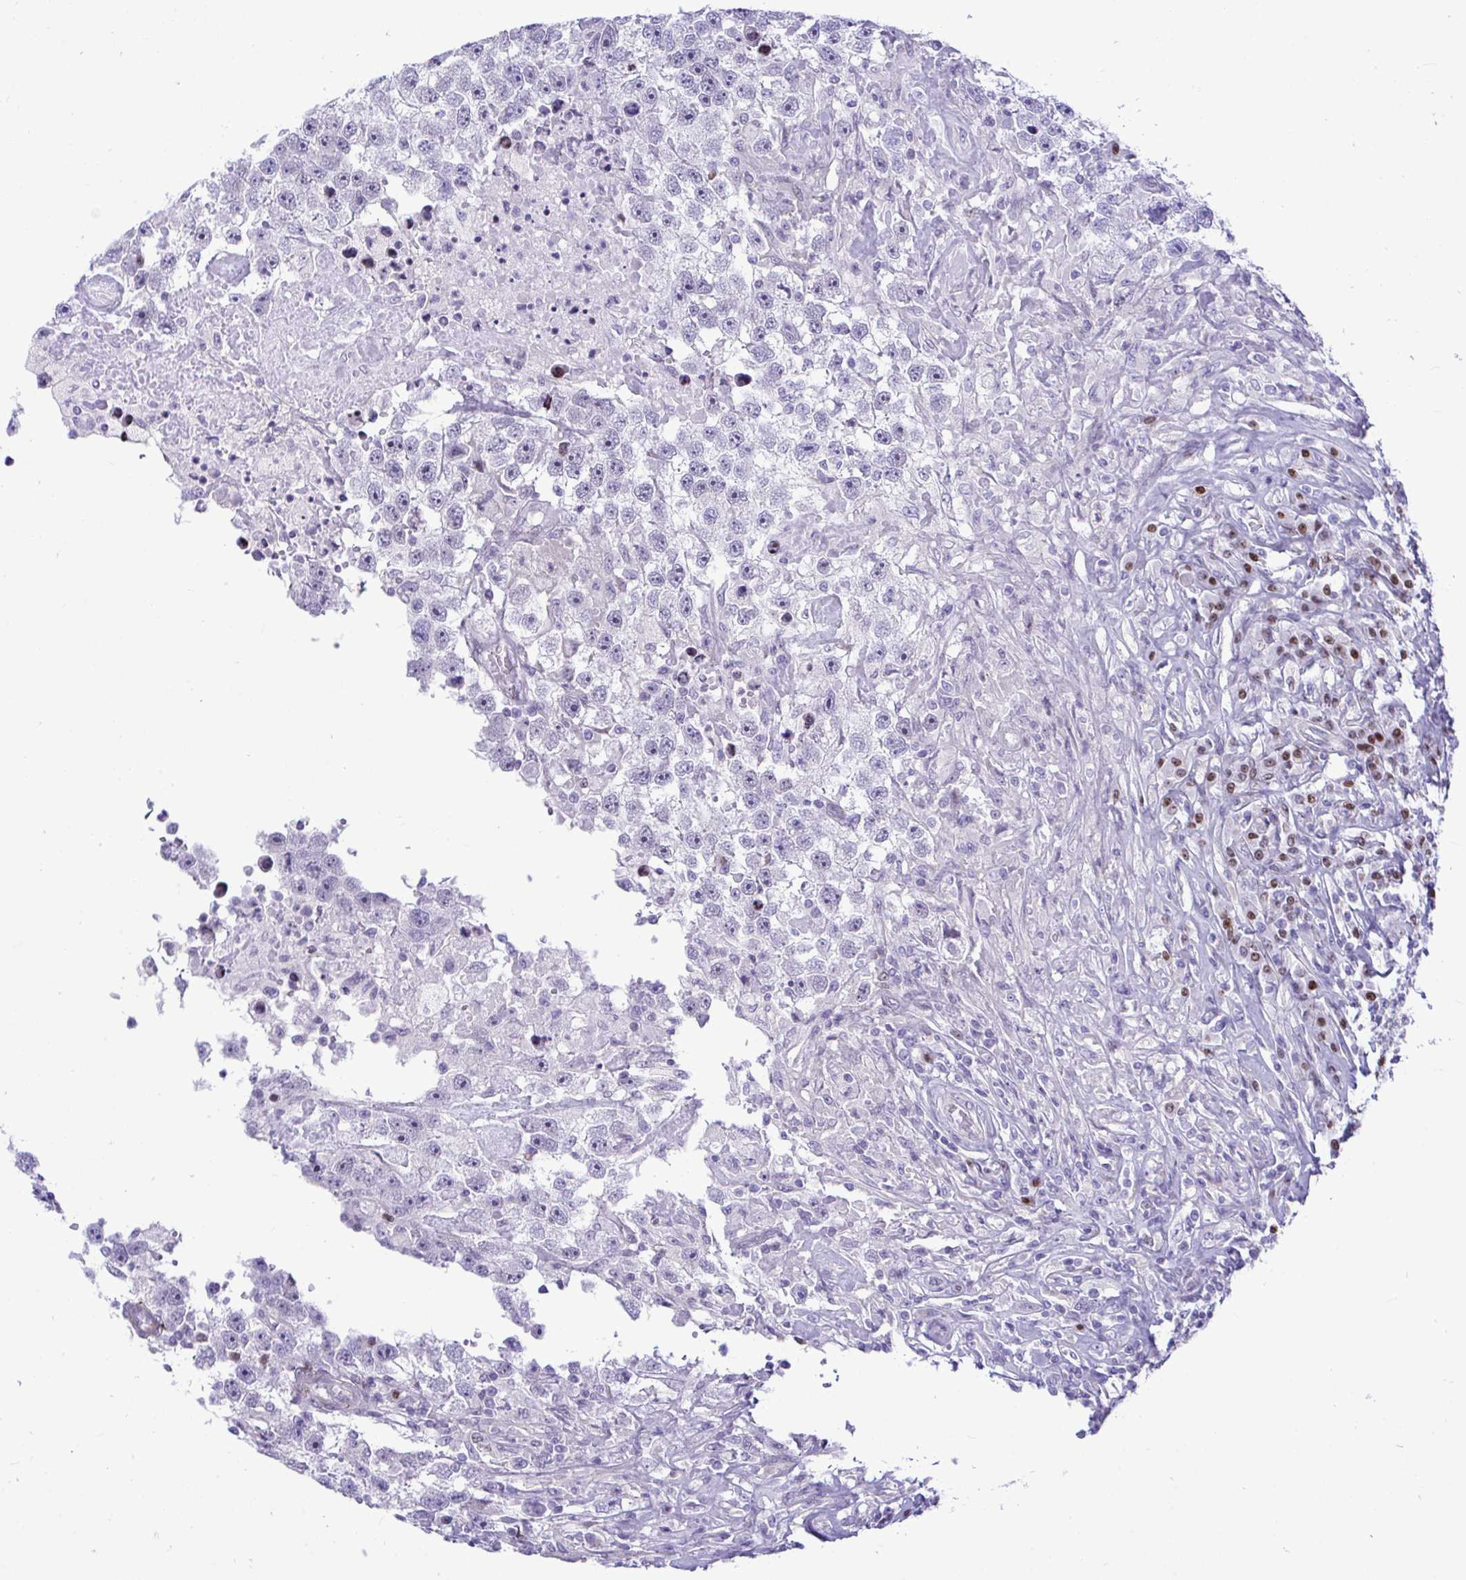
{"staining": {"intensity": "negative", "quantity": "none", "location": "none"}, "tissue": "testis cancer", "cell_type": "Tumor cells", "image_type": "cancer", "snomed": [{"axis": "morphology", "description": "Carcinoma, Embryonal, NOS"}, {"axis": "topography", "description": "Testis"}], "caption": "This histopathology image is of embryonal carcinoma (testis) stained with IHC to label a protein in brown with the nuclei are counter-stained blue. There is no expression in tumor cells.", "gene": "SLC25A51", "patient": {"sex": "male", "age": 83}}